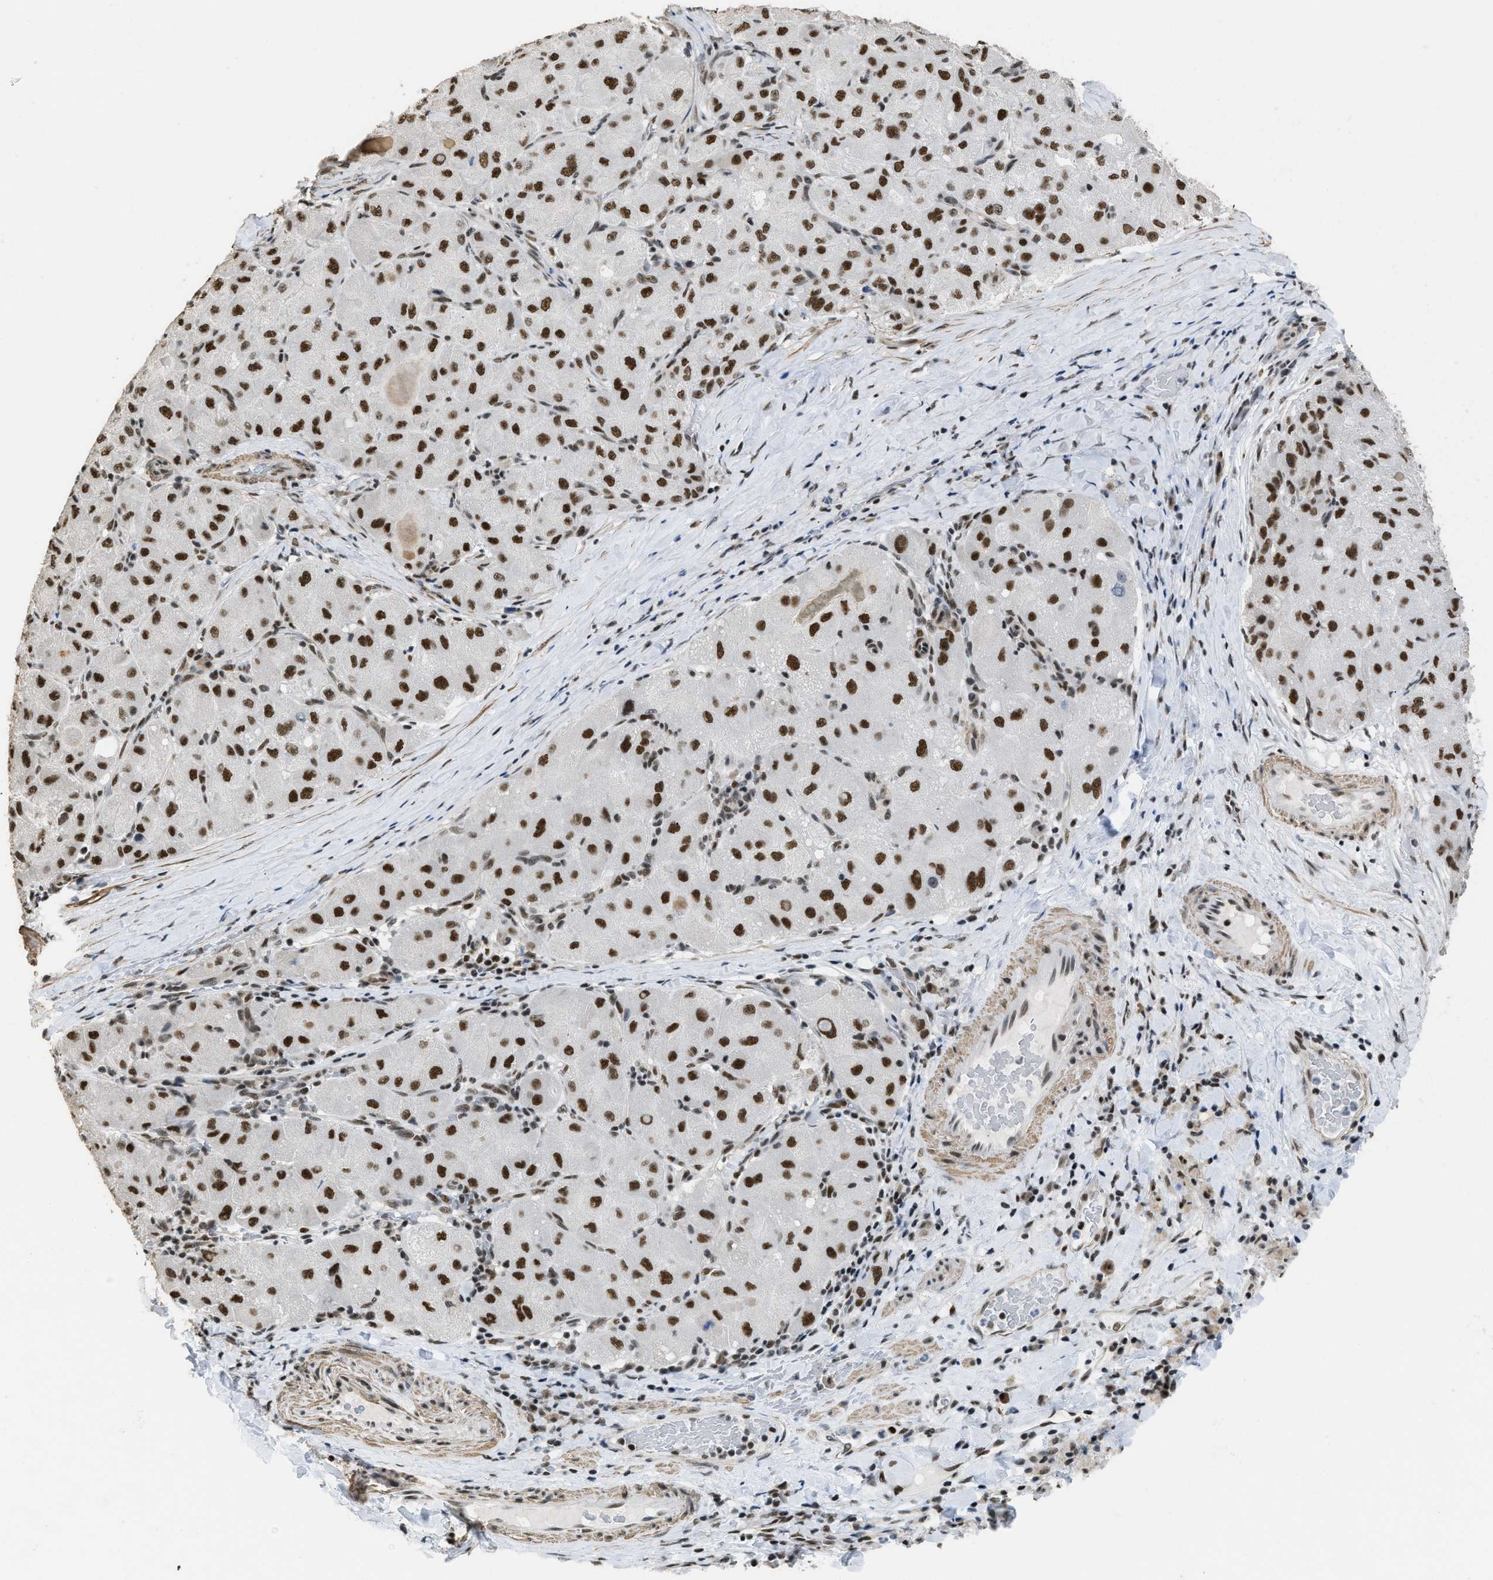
{"staining": {"intensity": "strong", "quantity": ">75%", "location": "nuclear"}, "tissue": "liver cancer", "cell_type": "Tumor cells", "image_type": "cancer", "snomed": [{"axis": "morphology", "description": "Carcinoma, Hepatocellular, NOS"}, {"axis": "topography", "description": "Liver"}], "caption": "Tumor cells reveal high levels of strong nuclear staining in approximately >75% of cells in human liver cancer (hepatocellular carcinoma).", "gene": "SCAF4", "patient": {"sex": "male", "age": 80}}